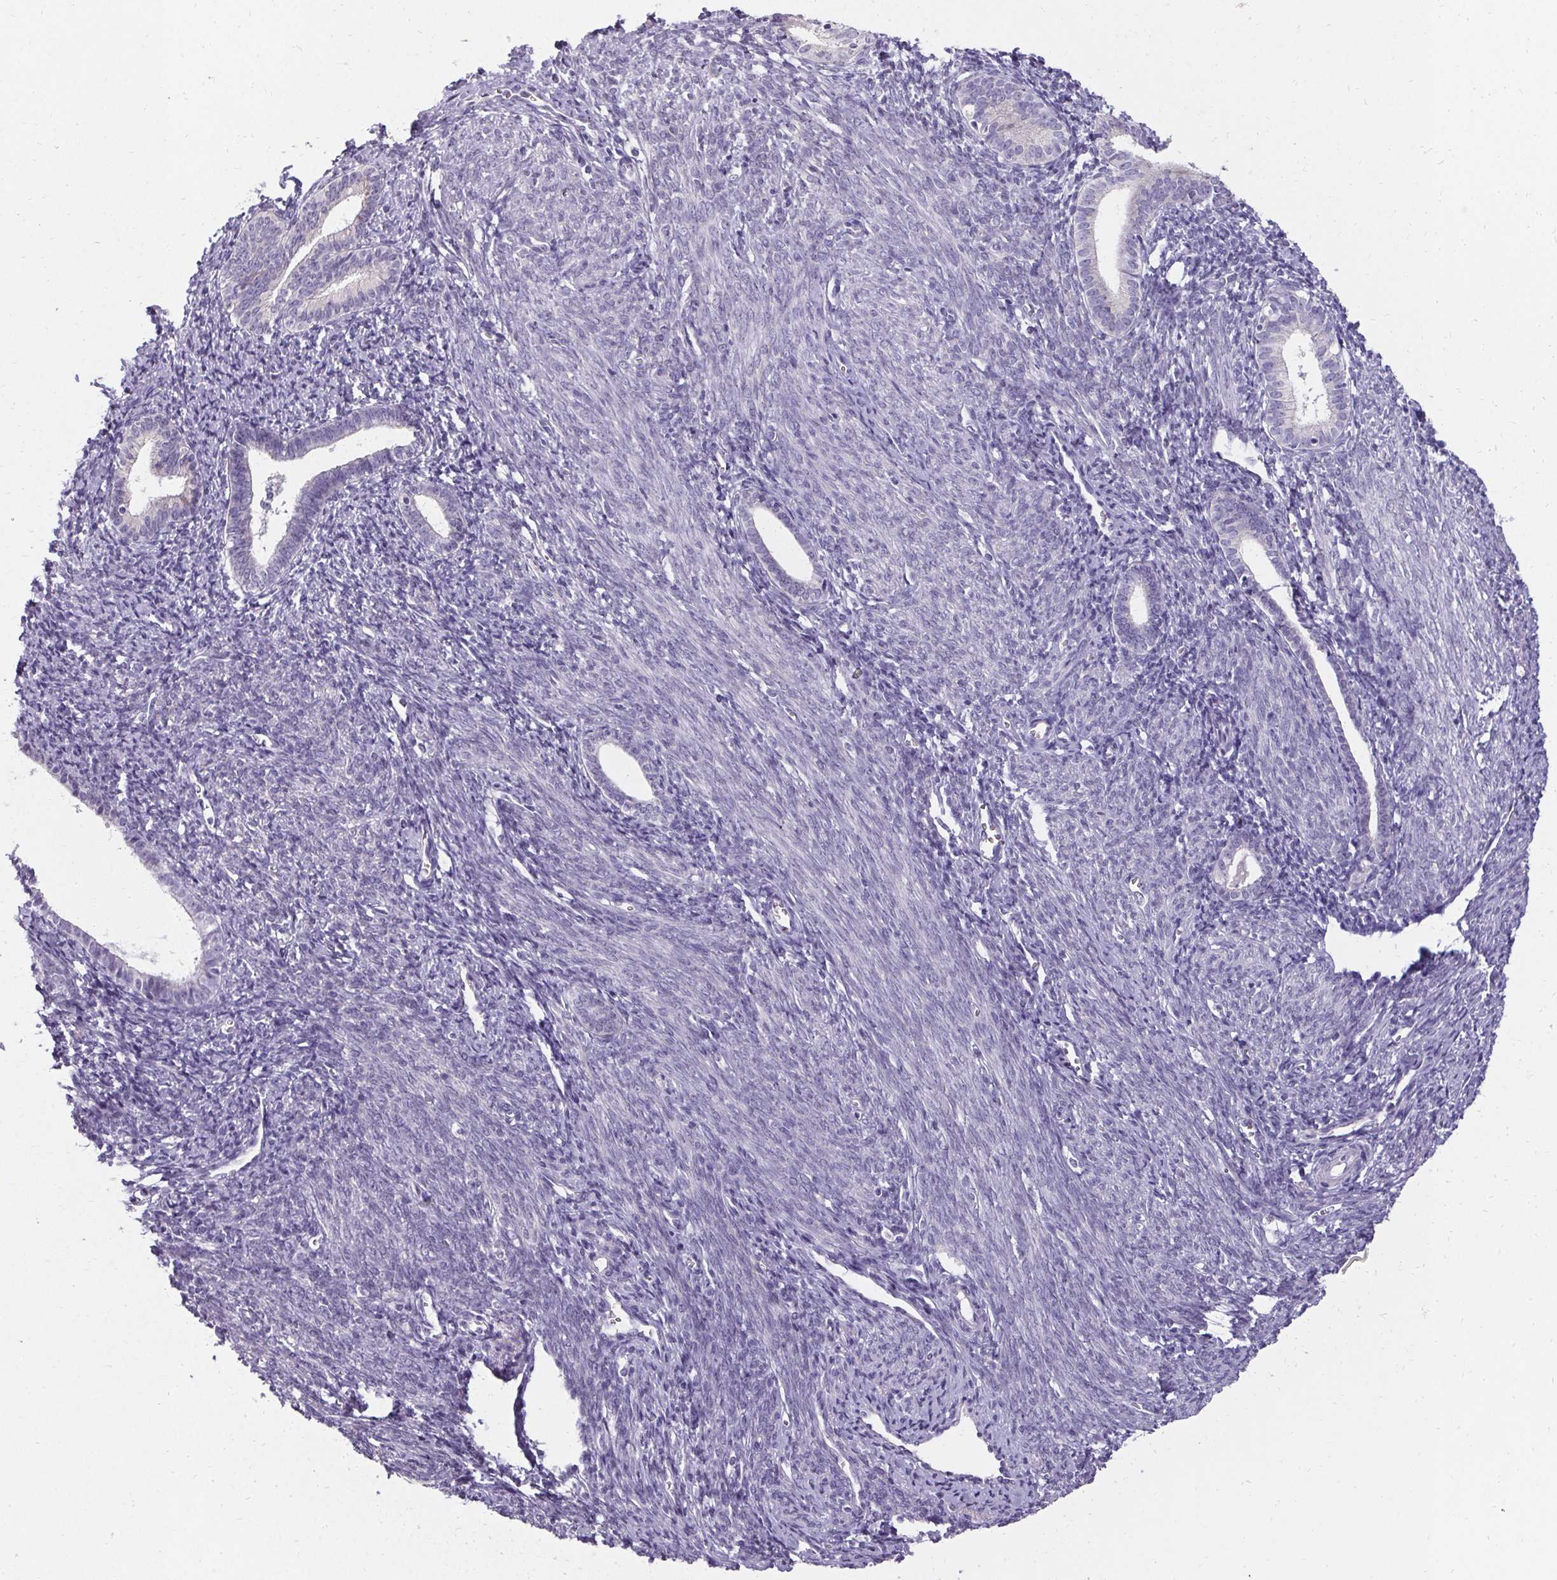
{"staining": {"intensity": "negative", "quantity": "none", "location": "none"}, "tissue": "endometrial cancer", "cell_type": "Tumor cells", "image_type": "cancer", "snomed": [{"axis": "morphology", "description": "Adenocarcinoma, NOS"}, {"axis": "topography", "description": "Endometrium"}], "caption": "Tumor cells are negative for brown protein staining in endometrial cancer (adenocarcinoma).", "gene": "HSD17B3", "patient": {"sex": "female", "age": 56}}